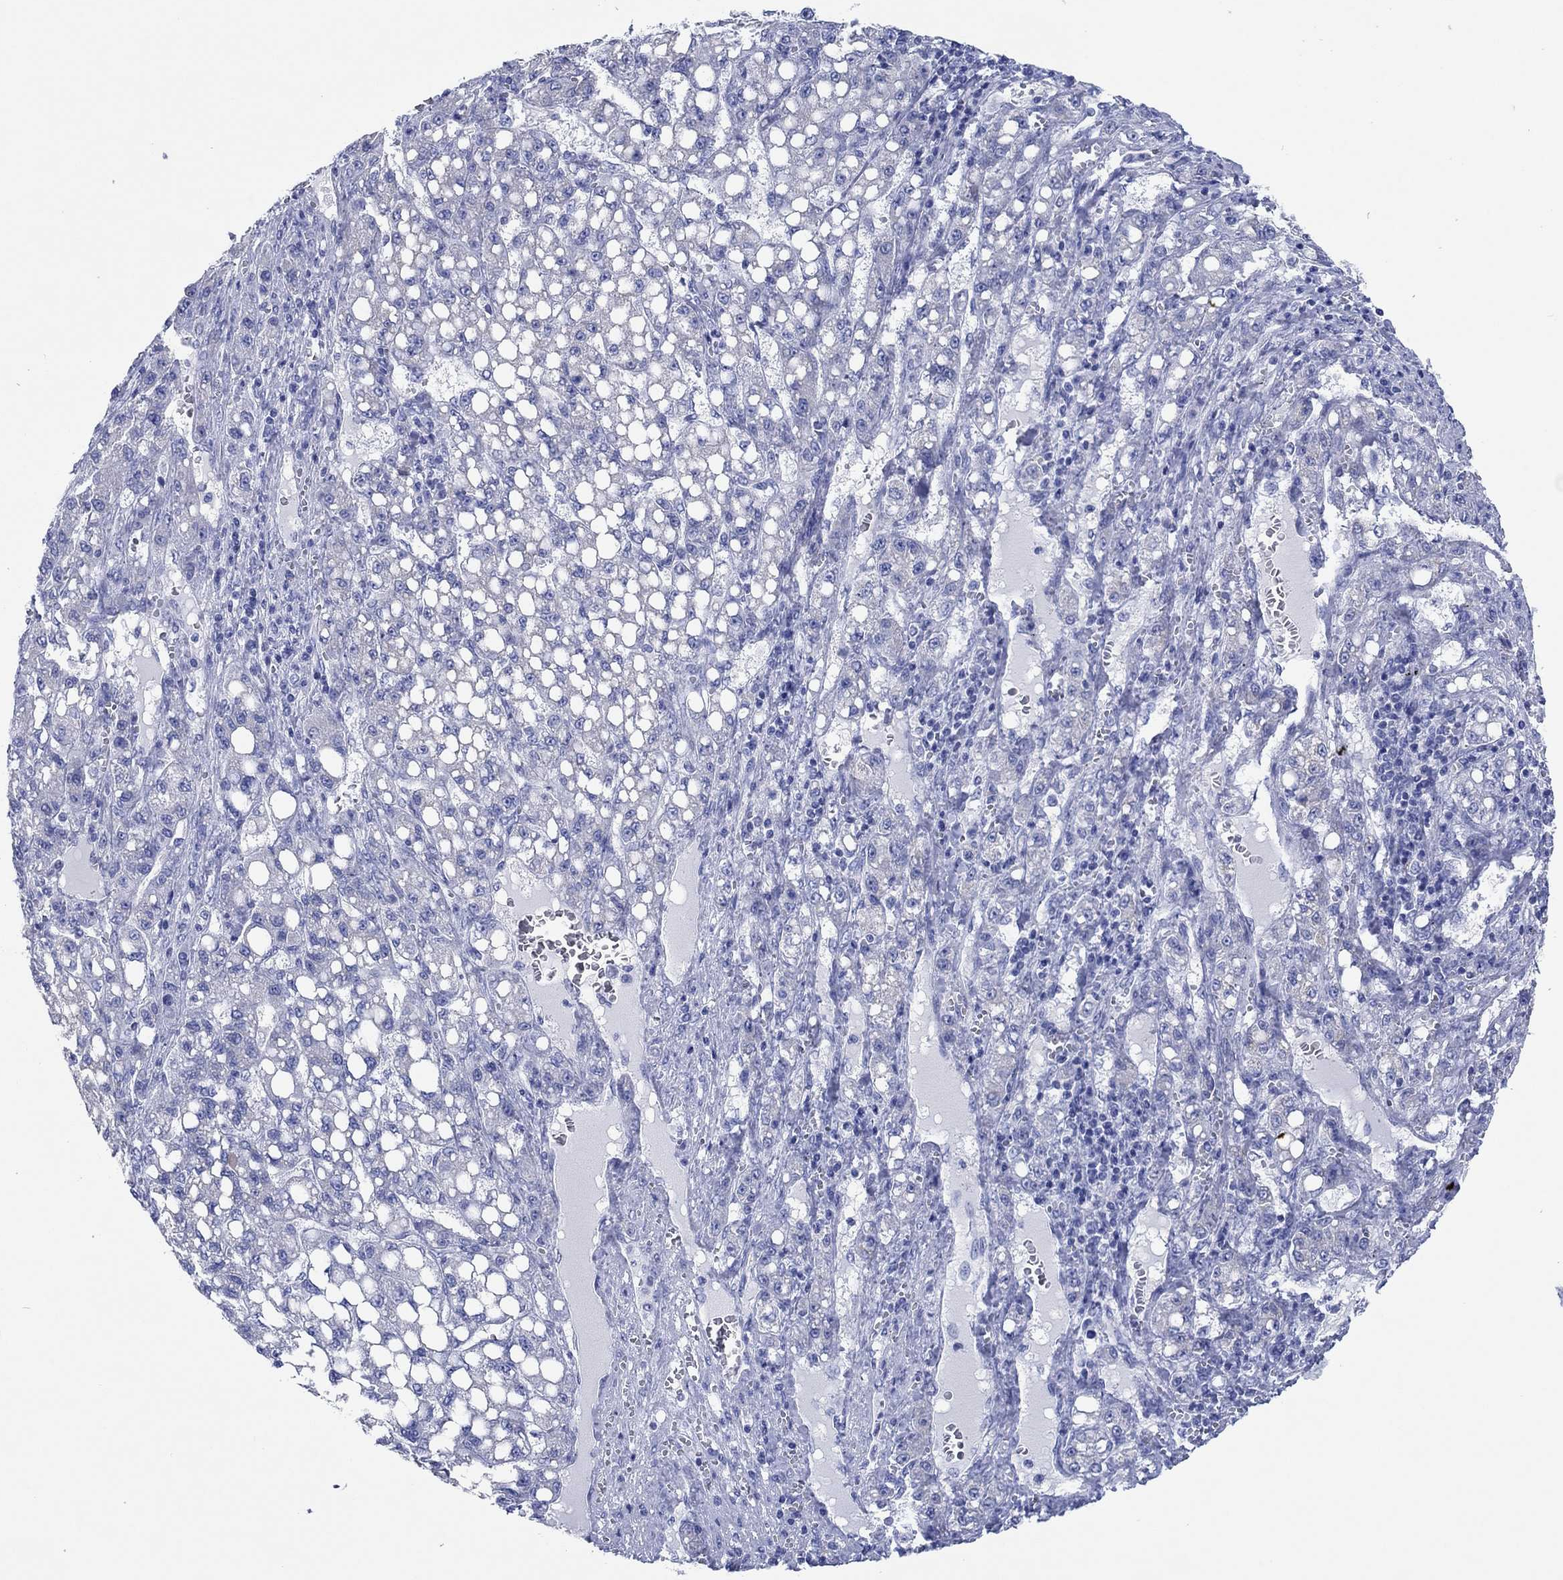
{"staining": {"intensity": "negative", "quantity": "none", "location": "none"}, "tissue": "liver cancer", "cell_type": "Tumor cells", "image_type": "cancer", "snomed": [{"axis": "morphology", "description": "Carcinoma, Hepatocellular, NOS"}, {"axis": "topography", "description": "Liver"}], "caption": "Tumor cells are negative for protein expression in human liver cancer.", "gene": "HCRT", "patient": {"sex": "female", "age": 65}}